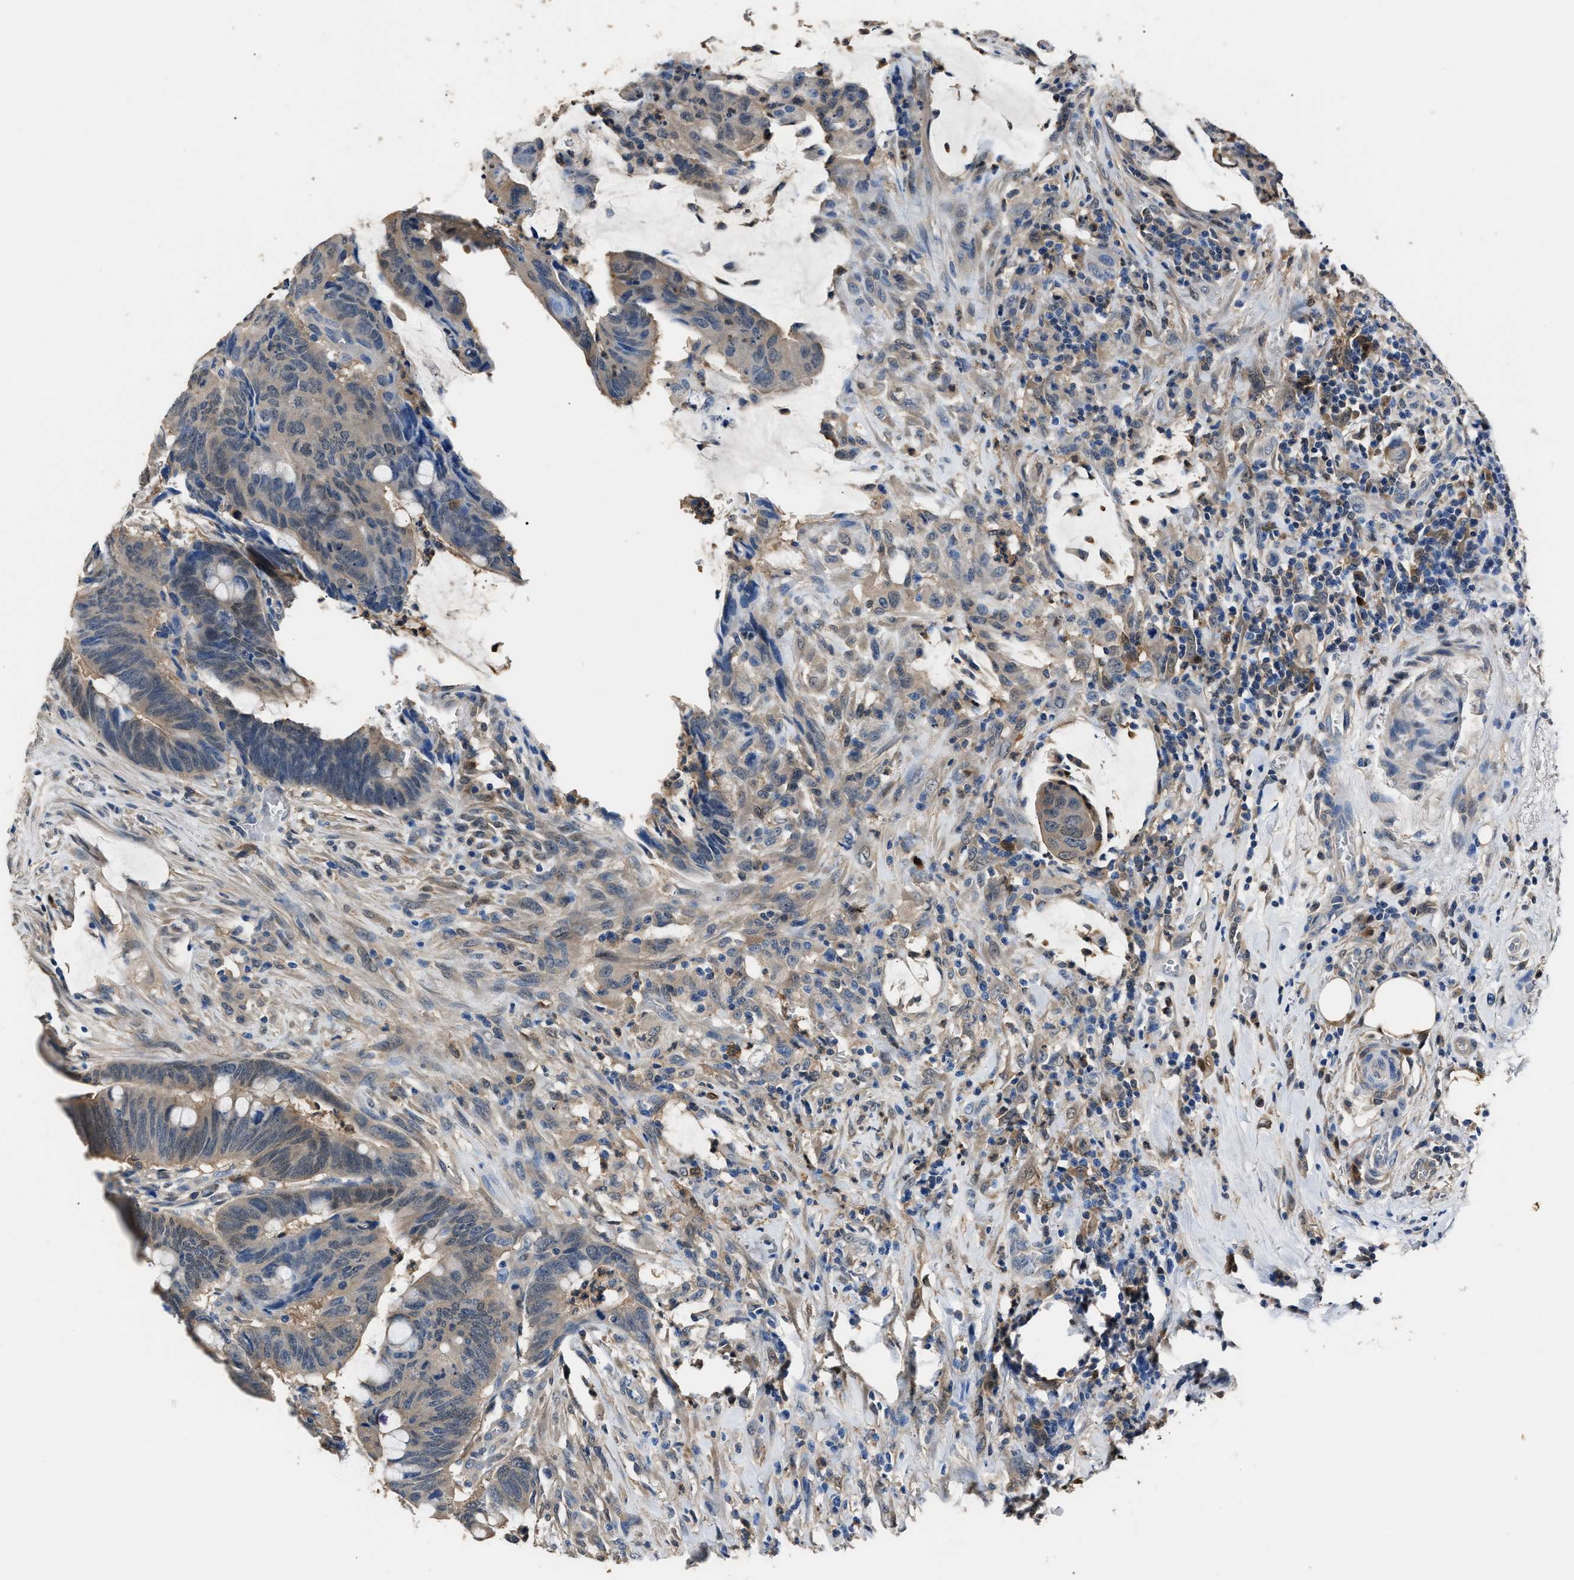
{"staining": {"intensity": "weak", "quantity": "25%-75%", "location": "cytoplasmic/membranous"}, "tissue": "colorectal cancer", "cell_type": "Tumor cells", "image_type": "cancer", "snomed": [{"axis": "morphology", "description": "Normal tissue, NOS"}, {"axis": "morphology", "description": "Adenocarcinoma, NOS"}, {"axis": "topography", "description": "Rectum"}, {"axis": "topography", "description": "Peripheral nerve tissue"}], "caption": "An immunohistochemistry image of neoplastic tissue is shown. Protein staining in brown labels weak cytoplasmic/membranous positivity in colorectal cancer within tumor cells.", "gene": "GSTP1", "patient": {"sex": "male", "age": 92}}